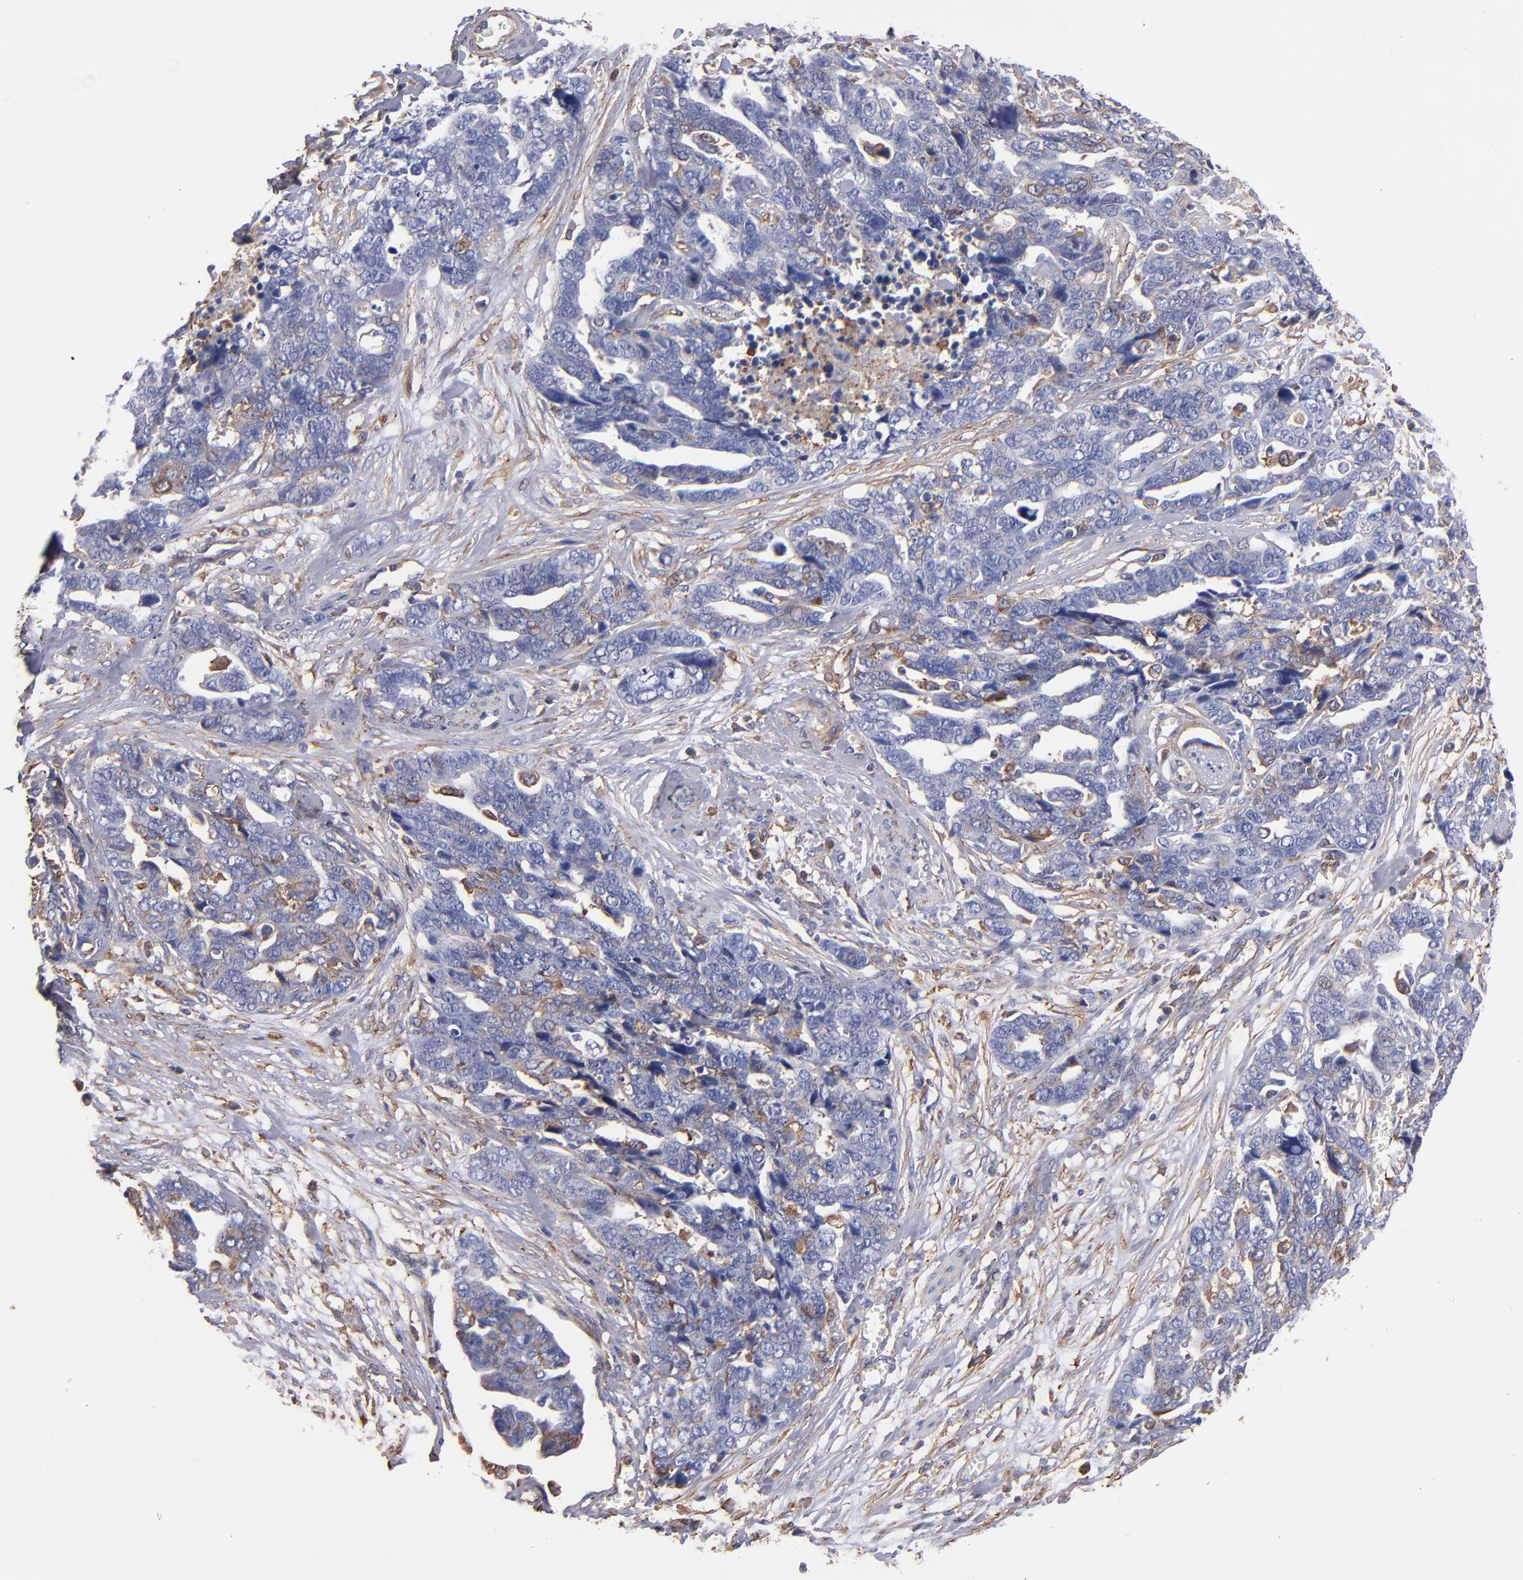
{"staining": {"intensity": "negative", "quantity": "none", "location": "none"}, "tissue": "ovarian cancer", "cell_type": "Tumor cells", "image_type": "cancer", "snomed": [{"axis": "morphology", "description": "Normal tissue, NOS"}, {"axis": "morphology", "description": "Cystadenocarcinoma, serous, NOS"}, {"axis": "topography", "description": "Fallopian tube"}, {"axis": "topography", "description": "Ovary"}], "caption": "Micrograph shows no significant protein staining in tumor cells of ovarian cancer (serous cystadenocarcinoma).", "gene": "MVP", "patient": {"sex": "female", "age": 56}}